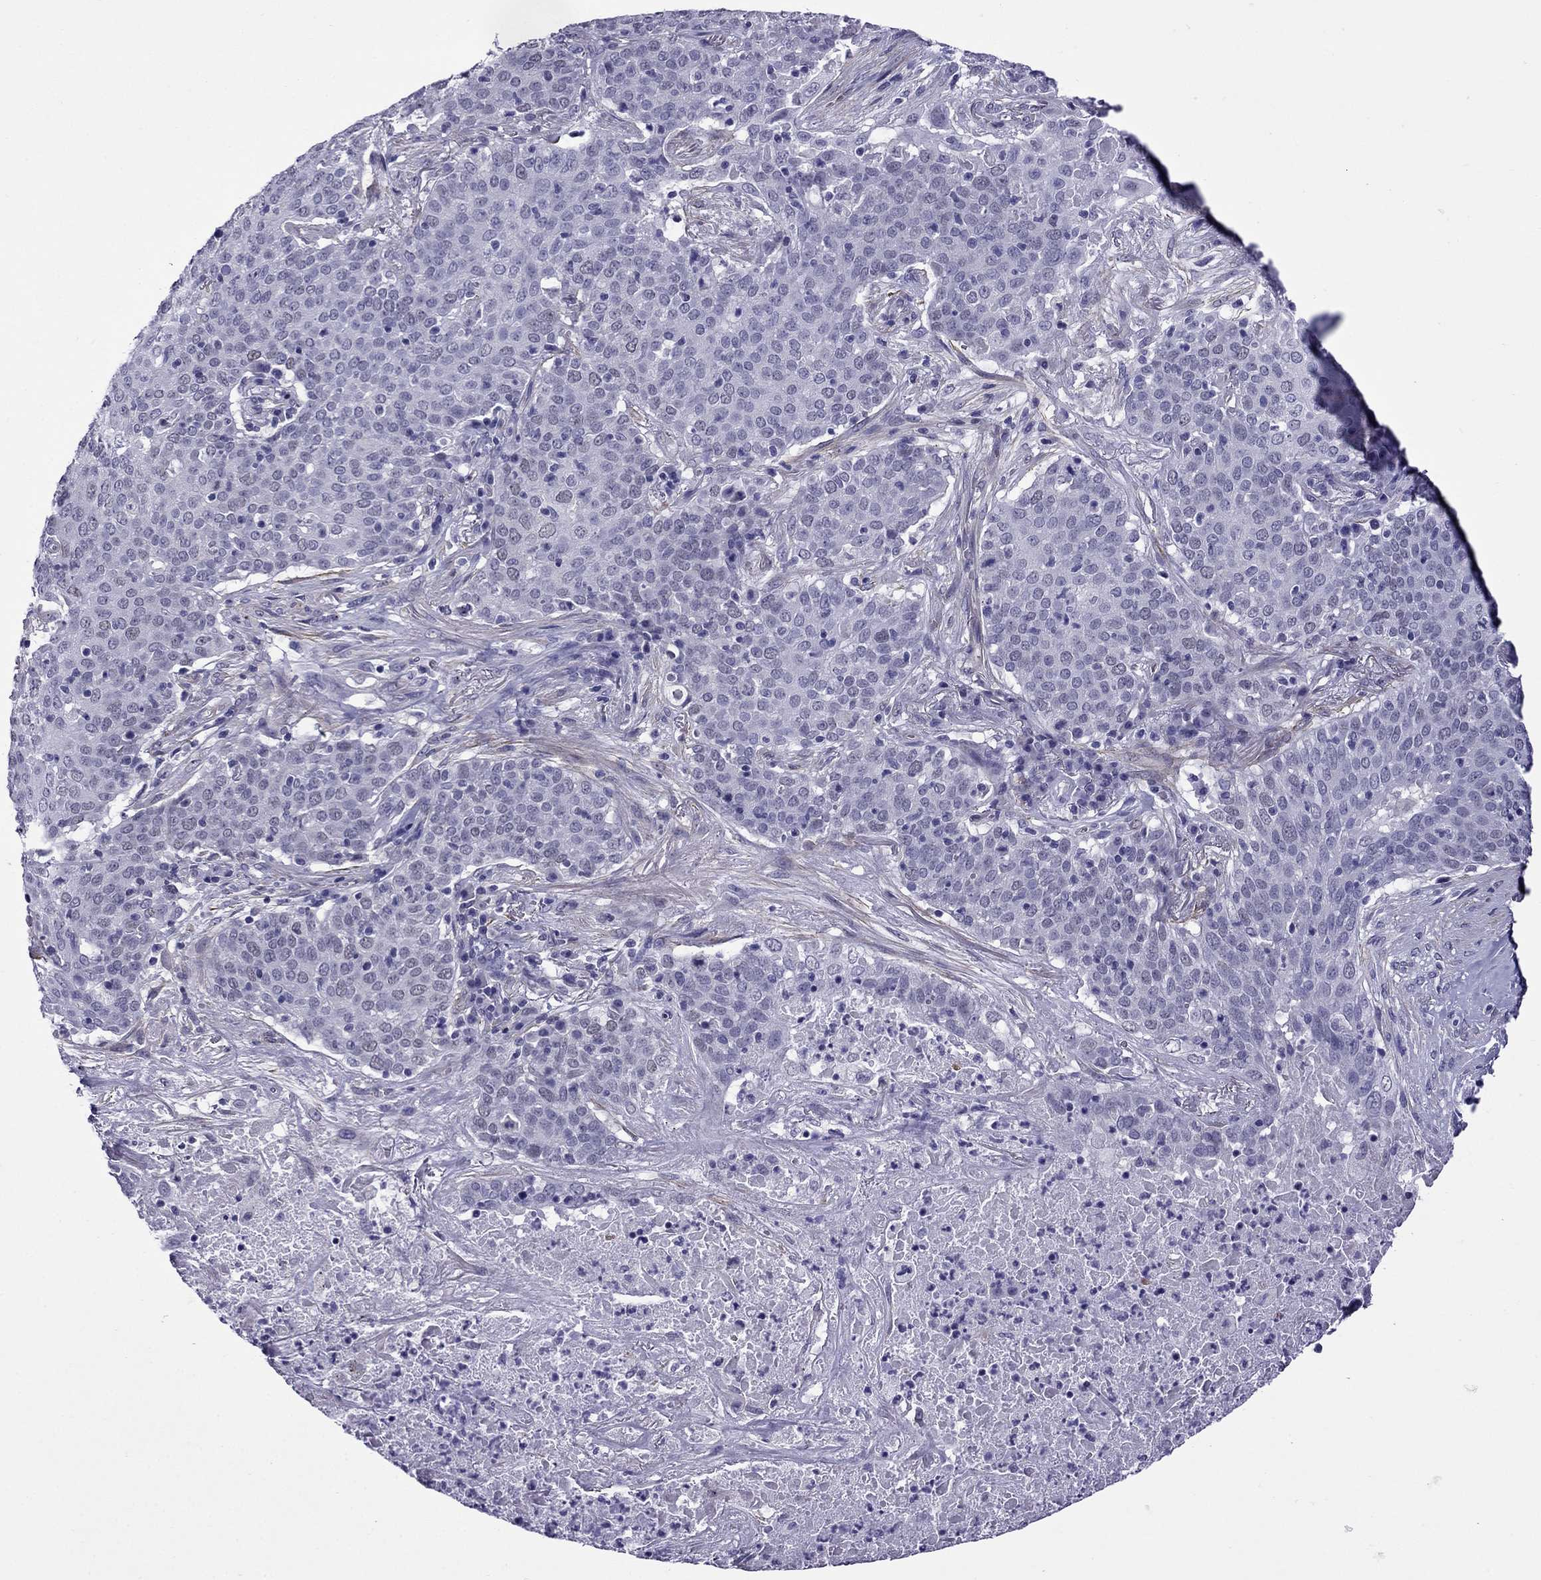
{"staining": {"intensity": "negative", "quantity": "none", "location": "none"}, "tissue": "lung cancer", "cell_type": "Tumor cells", "image_type": "cancer", "snomed": [{"axis": "morphology", "description": "Squamous cell carcinoma, NOS"}, {"axis": "topography", "description": "Lung"}], "caption": "Immunohistochemistry (IHC) of human lung cancer shows no positivity in tumor cells. (IHC, brightfield microscopy, high magnification).", "gene": "CHRNA5", "patient": {"sex": "male", "age": 82}}